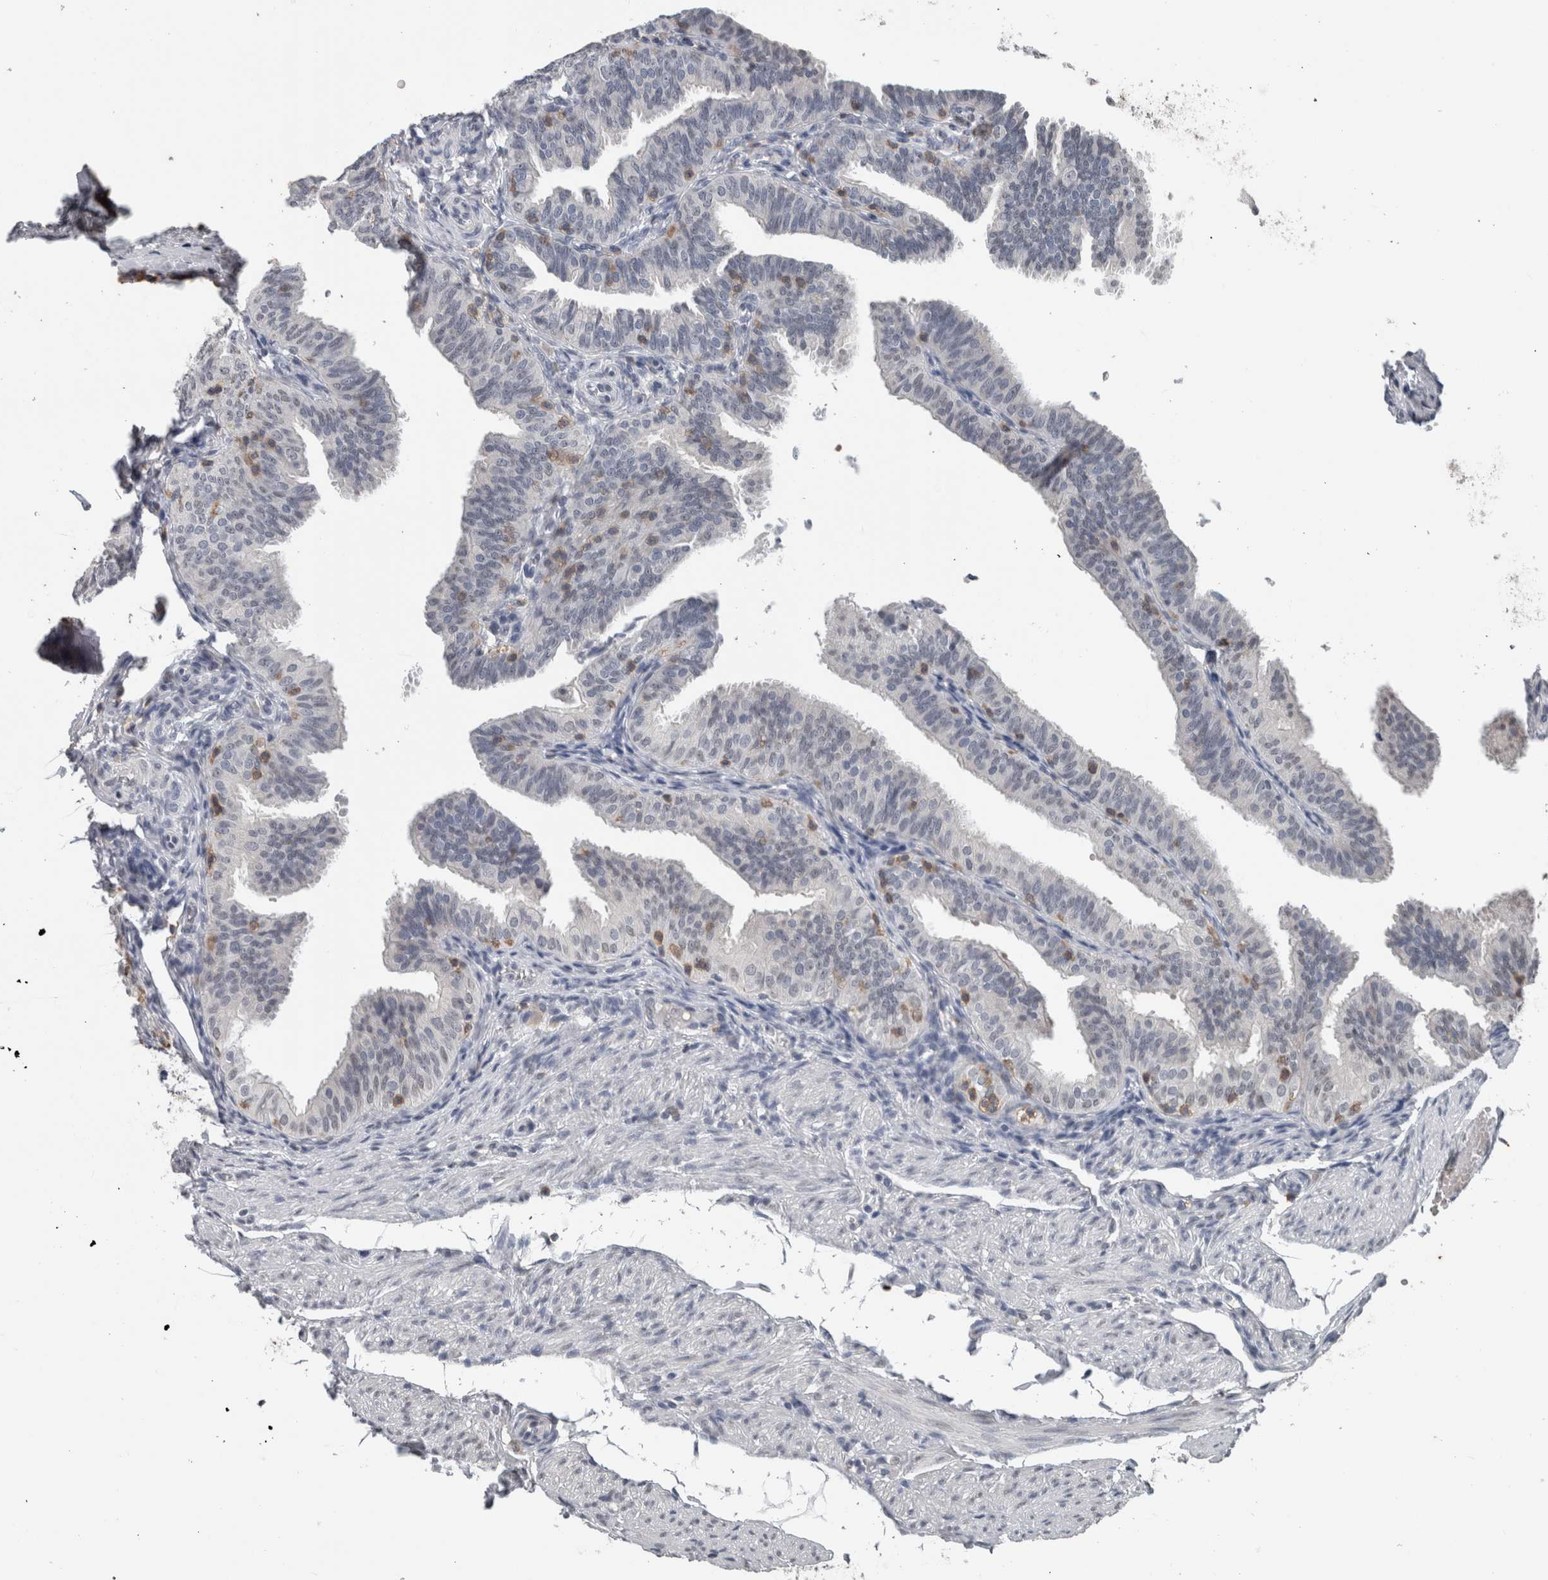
{"staining": {"intensity": "weak", "quantity": "<25%", "location": "nuclear"}, "tissue": "fallopian tube", "cell_type": "Glandular cells", "image_type": "normal", "snomed": [{"axis": "morphology", "description": "Normal tissue, NOS"}, {"axis": "topography", "description": "Fallopian tube"}], "caption": "A high-resolution histopathology image shows immunohistochemistry (IHC) staining of normal fallopian tube, which demonstrates no significant expression in glandular cells.", "gene": "MAFF", "patient": {"sex": "female", "age": 35}}